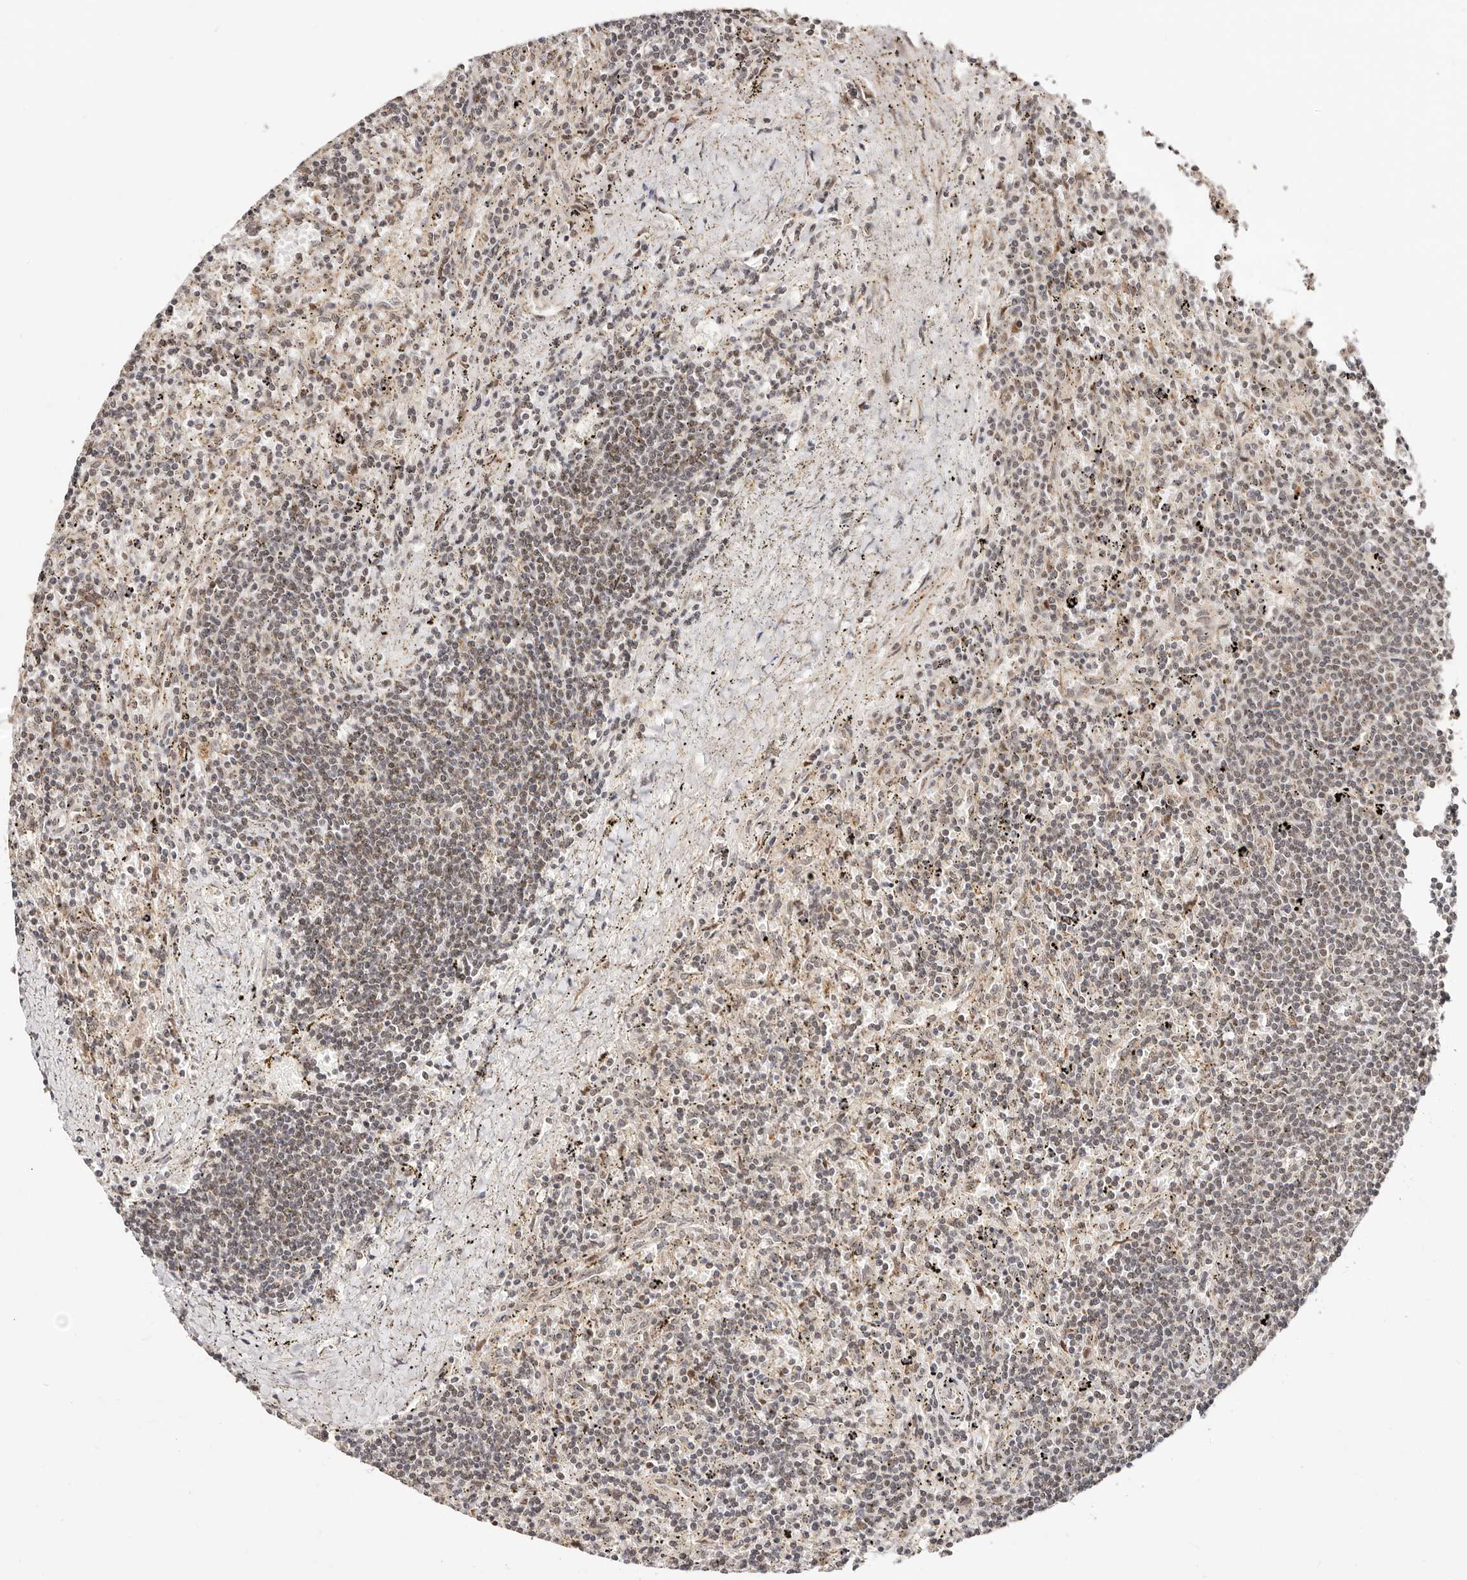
{"staining": {"intensity": "moderate", "quantity": "25%-75%", "location": "nuclear"}, "tissue": "lymphoma", "cell_type": "Tumor cells", "image_type": "cancer", "snomed": [{"axis": "morphology", "description": "Malignant lymphoma, non-Hodgkin's type, Low grade"}, {"axis": "topography", "description": "Spleen"}], "caption": "The image reveals immunohistochemical staining of malignant lymphoma, non-Hodgkin's type (low-grade). There is moderate nuclear expression is present in approximately 25%-75% of tumor cells.", "gene": "CTNNBL1", "patient": {"sex": "male", "age": 76}}